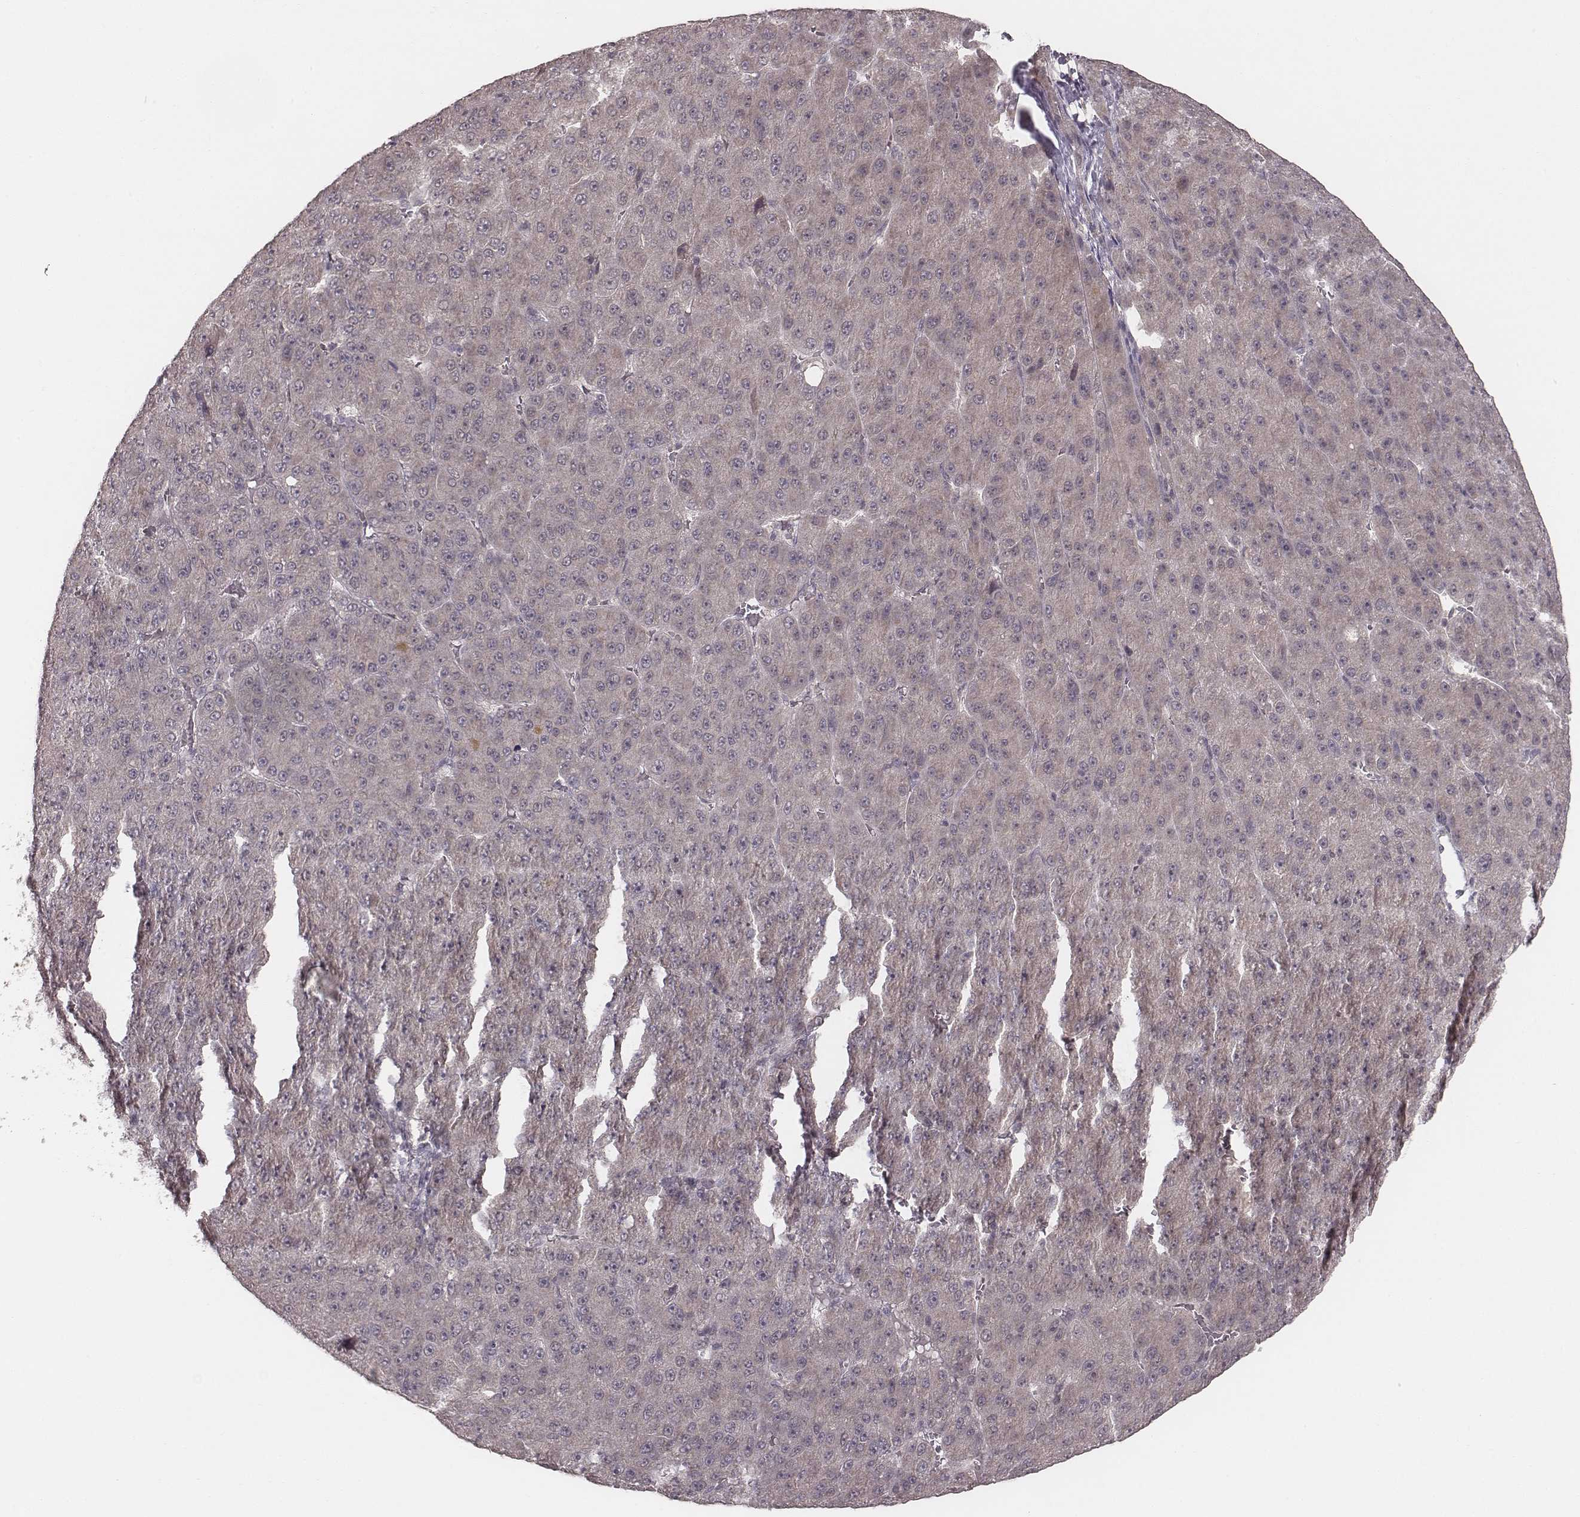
{"staining": {"intensity": "negative", "quantity": "none", "location": "none"}, "tissue": "liver cancer", "cell_type": "Tumor cells", "image_type": "cancer", "snomed": [{"axis": "morphology", "description": "Carcinoma, Hepatocellular, NOS"}, {"axis": "topography", "description": "Liver"}], "caption": "The IHC histopathology image has no significant positivity in tumor cells of liver hepatocellular carcinoma tissue.", "gene": "LY6K", "patient": {"sex": "male", "age": 67}}